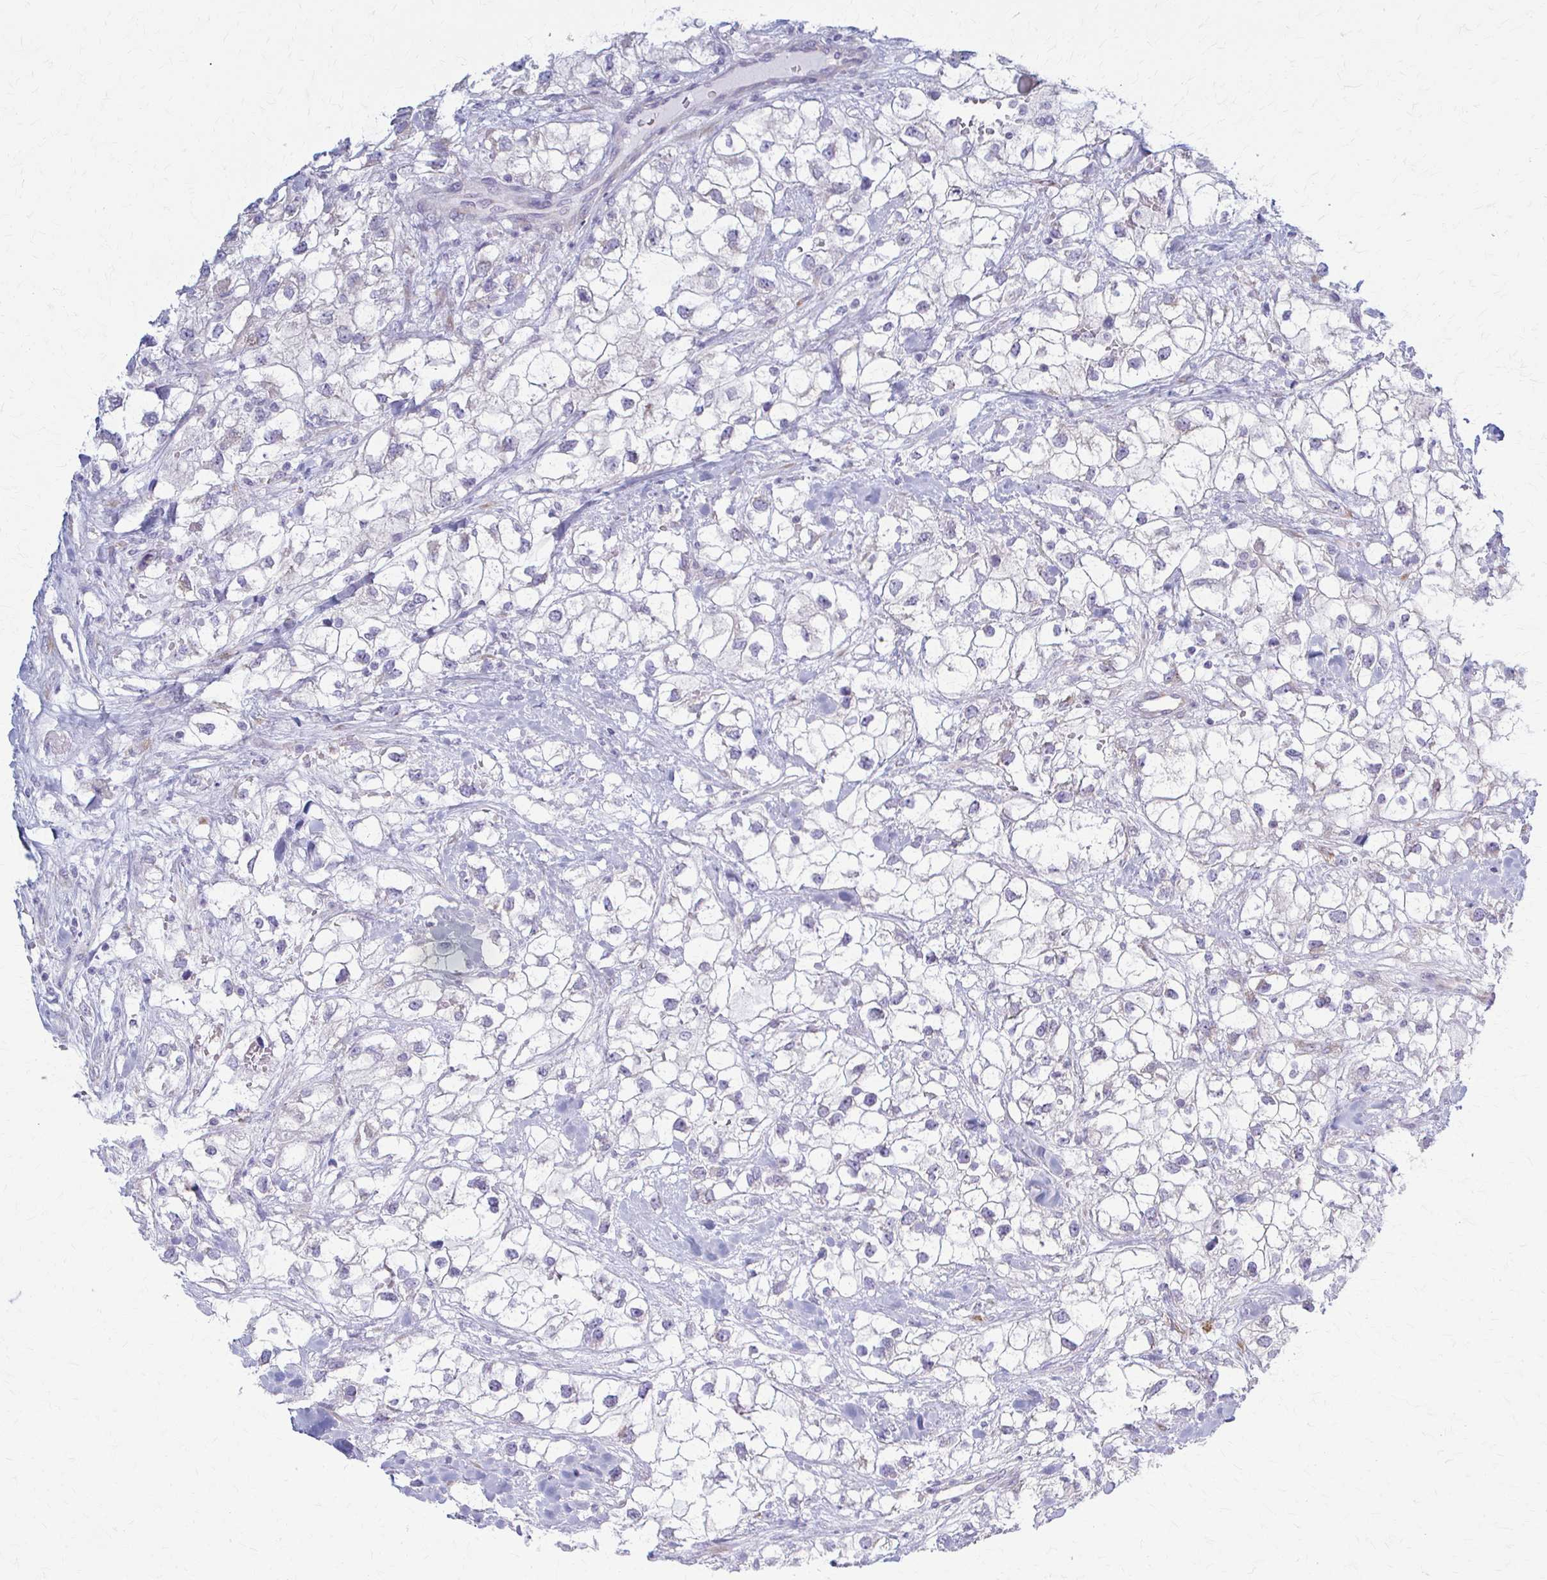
{"staining": {"intensity": "negative", "quantity": "none", "location": "none"}, "tissue": "renal cancer", "cell_type": "Tumor cells", "image_type": "cancer", "snomed": [{"axis": "morphology", "description": "Adenocarcinoma, NOS"}, {"axis": "topography", "description": "Kidney"}], "caption": "Immunohistochemical staining of renal cancer exhibits no significant expression in tumor cells.", "gene": "PRKRA", "patient": {"sex": "male", "age": 59}}